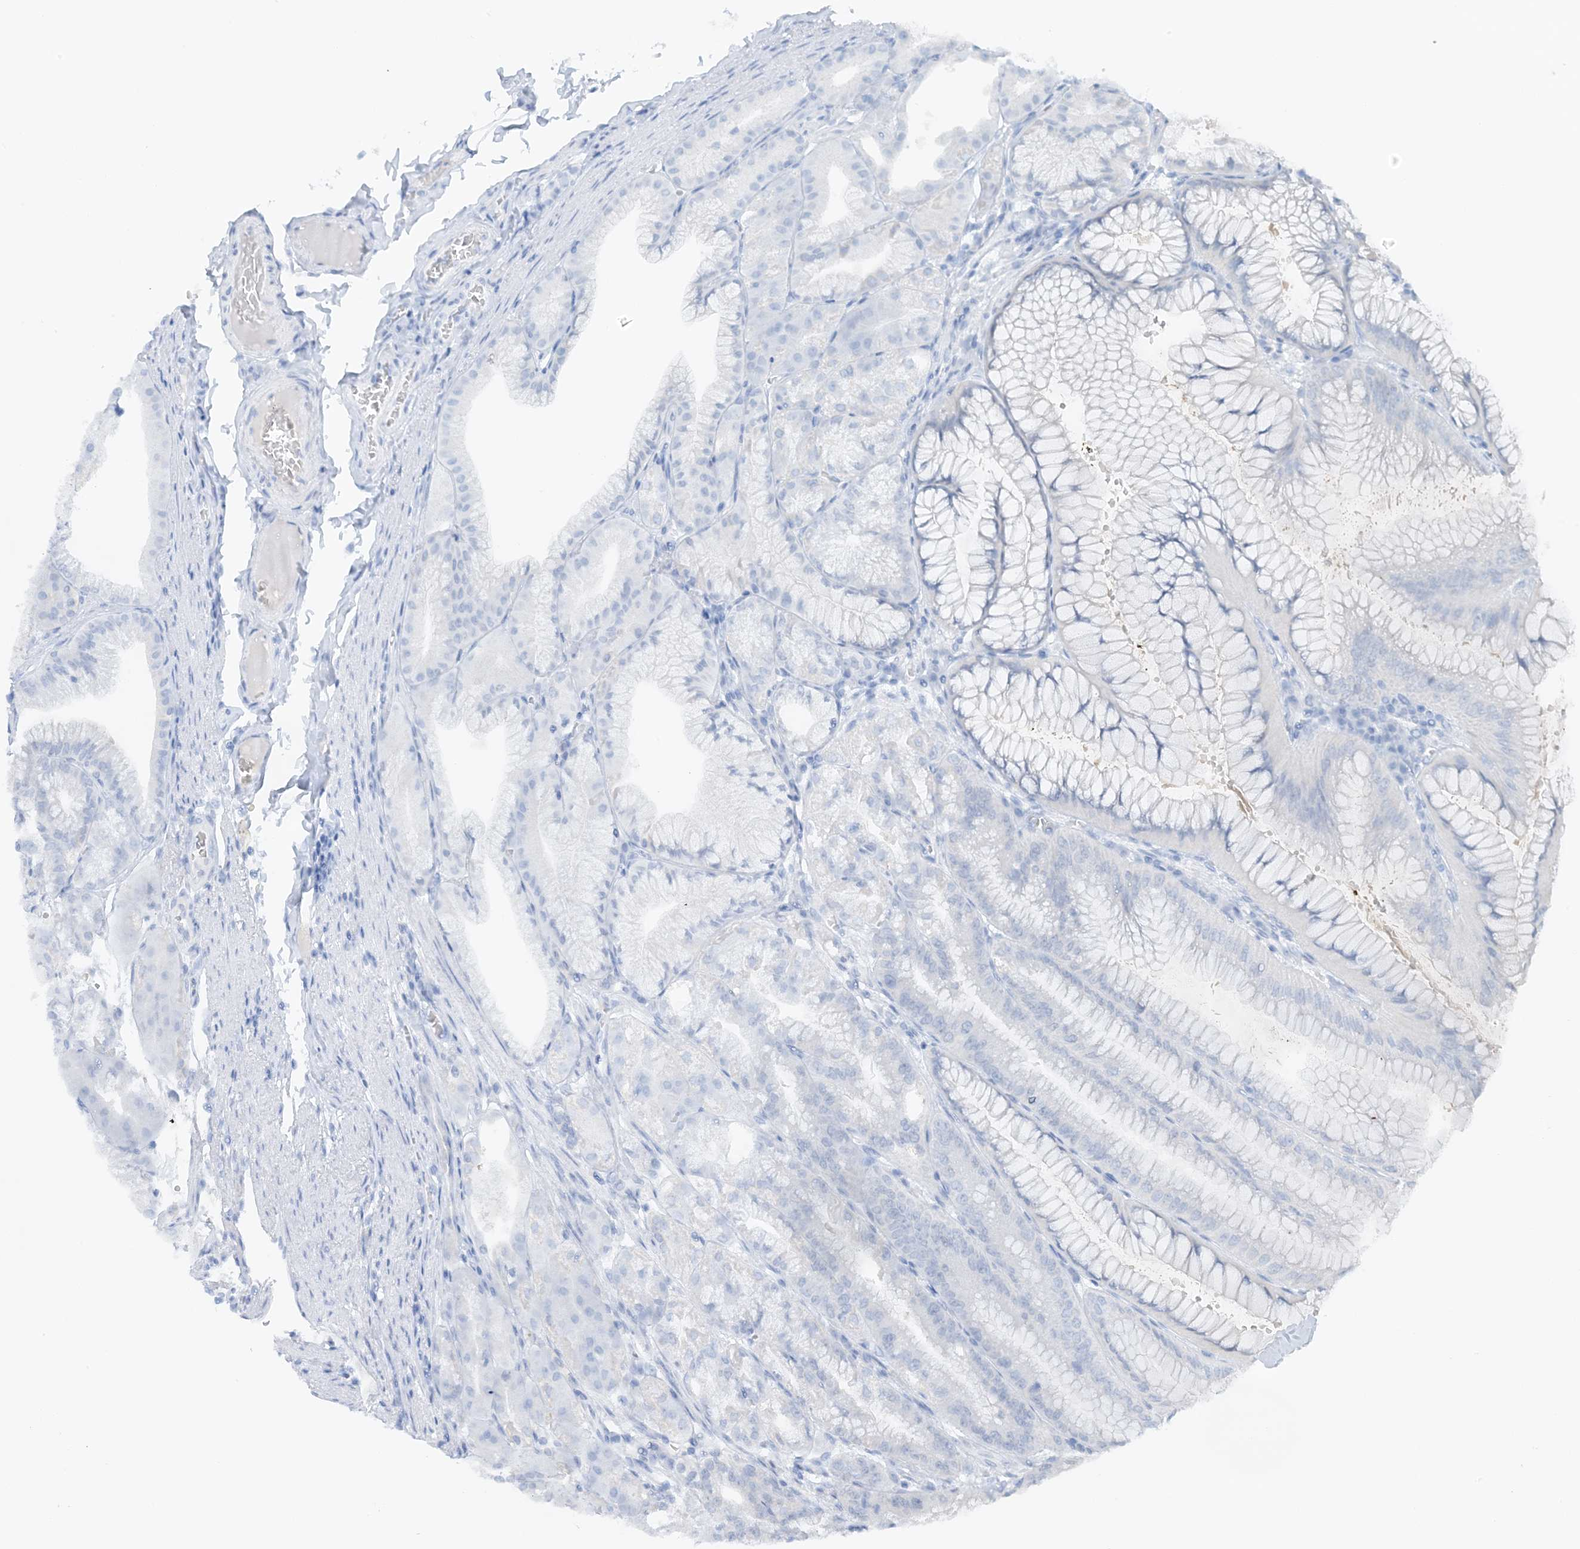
{"staining": {"intensity": "moderate", "quantity": "<25%", "location": "nuclear"}, "tissue": "stomach", "cell_type": "Glandular cells", "image_type": "normal", "snomed": [{"axis": "morphology", "description": "Normal tissue, NOS"}, {"axis": "topography", "description": "Stomach, lower"}], "caption": "An image of human stomach stained for a protein exhibits moderate nuclear brown staining in glandular cells.", "gene": "UBE2E1", "patient": {"sex": "male", "age": 71}}